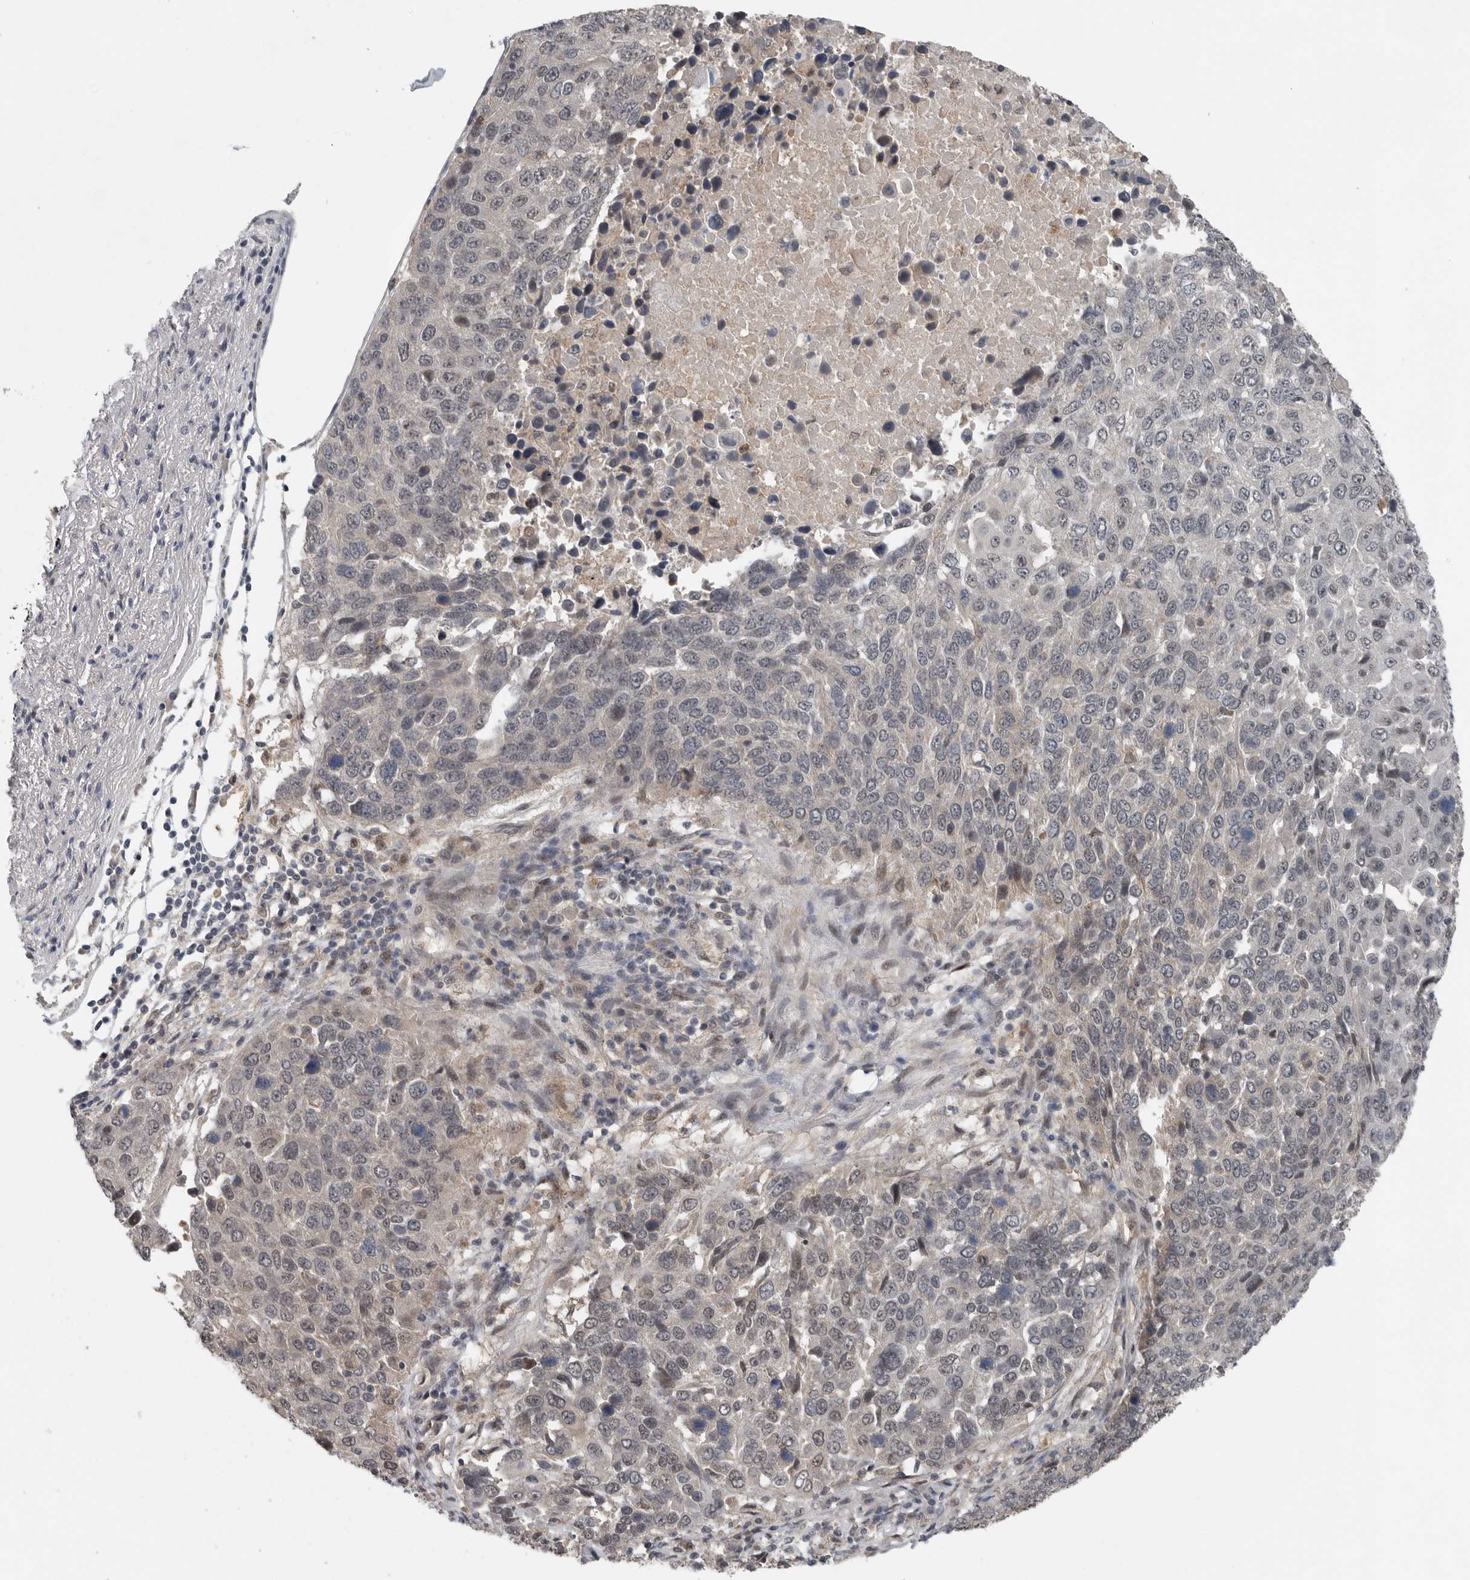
{"staining": {"intensity": "weak", "quantity": "<25%", "location": "cytoplasmic/membranous"}, "tissue": "lung cancer", "cell_type": "Tumor cells", "image_type": "cancer", "snomed": [{"axis": "morphology", "description": "Squamous cell carcinoma, NOS"}, {"axis": "topography", "description": "Lung"}], "caption": "Immunohistochemistry (IHC) micrograph of human squamous cell carcinoma (lung) stained for a protein (brown), which displays no staining in tumor cells.", "gene": "SCP2", "patient": {"sex": "male", "age": 66}}